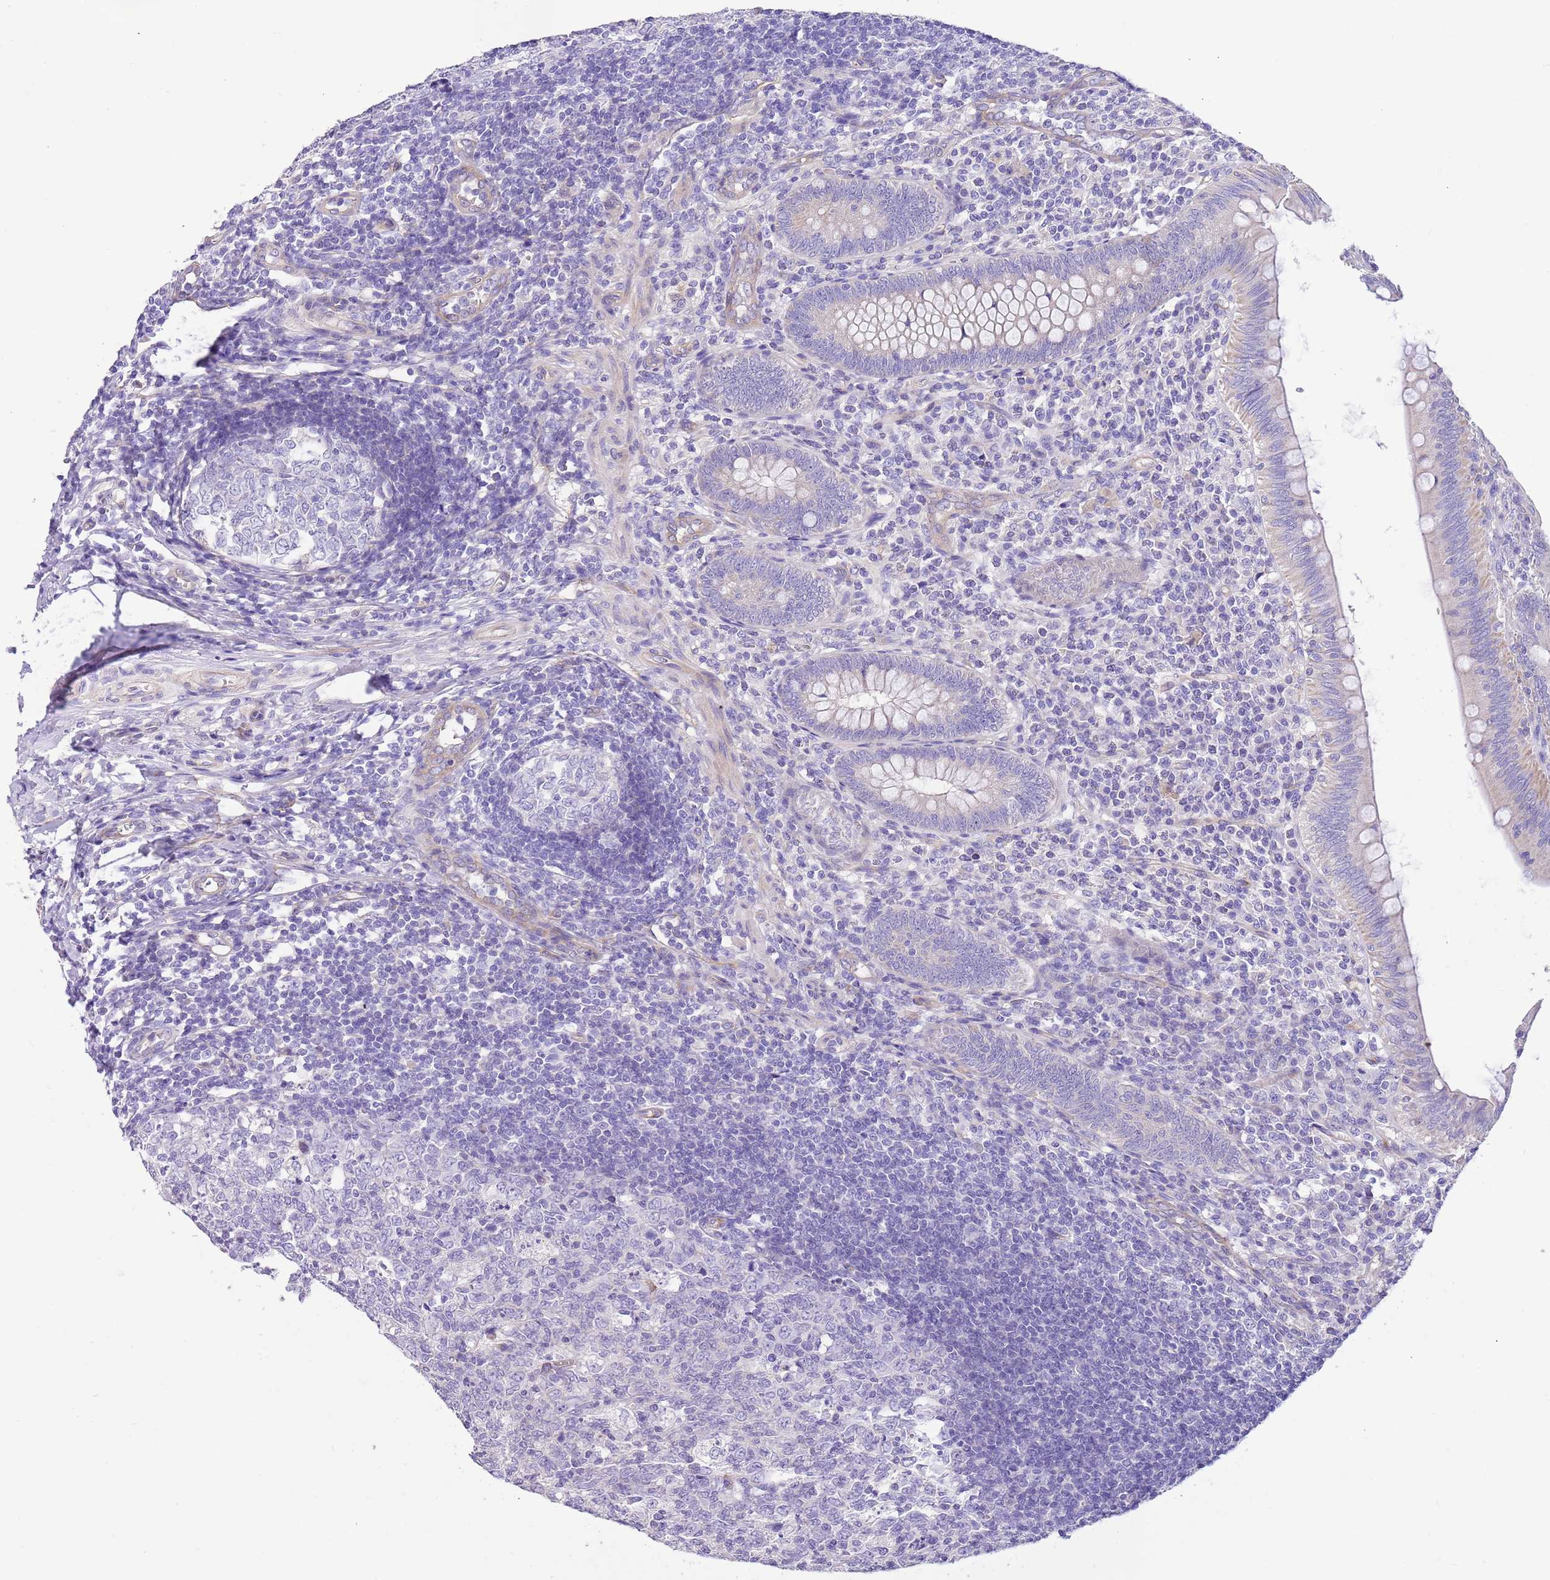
{"staining": {"intensity": "moderate", "quantity": "25%-75%", "location": "cytoplasmic/membranous"}, "tissue": "appendix", "cell_type": "Glandular cells", "image_type": "normal", "snomed": [{"axis": "morphology", "description": "Normal tissue, NOS"}, {"axis": "topography", "description": "Appendix"}], "caption": "Immunohistochemistry of unremarkable human appendix reveals medium levels of moderate cytoplasmic/membranous positivity in about 25%-75% of glandular cells. (IHC, brightfield microscopy, high magnification).", "gene": "SERINC3", "patient": {"sex": "male", "age": 14}}